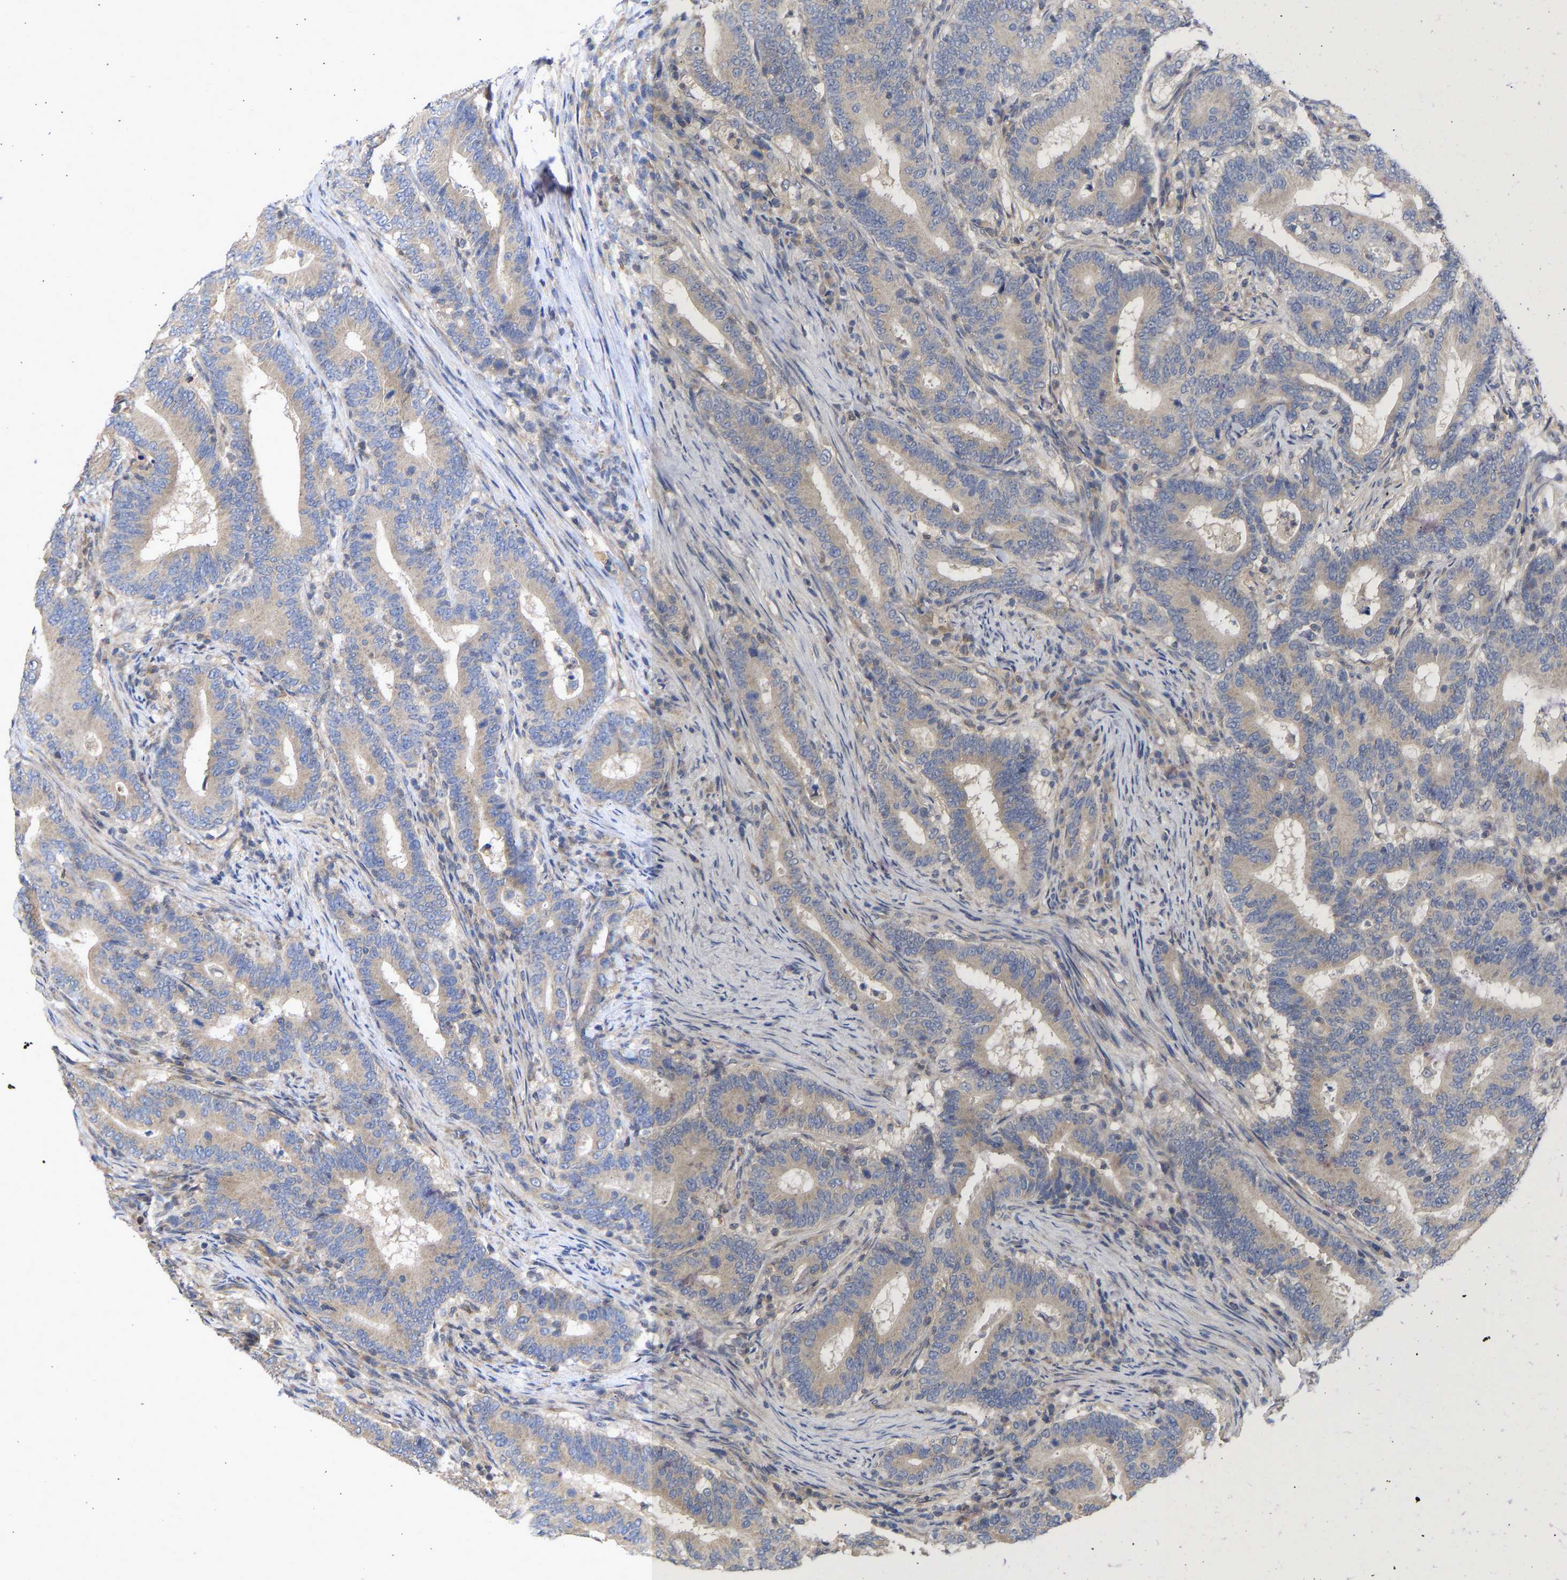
{"staining": {"intensity": "weak", "quantity": ">75%", "location": "cytoplasmic/membranous"}, "tissue": "colorectal cancer", "cell_type": "Tumor cells", "image_type": "cancer", "snomed": [{"axis": "morphology", "description": "Adenocarcinoma, NOS"}, {"axis": "topography", "description": "Colon"}], "caption": "This is a histology image of IHC staining of colorectal cancer, which shows weak positivity in the cytoplasmic/membranous of tumor cells.", "gene": "MAP2K3", "patient": {"sex": "female", "age": 66}}